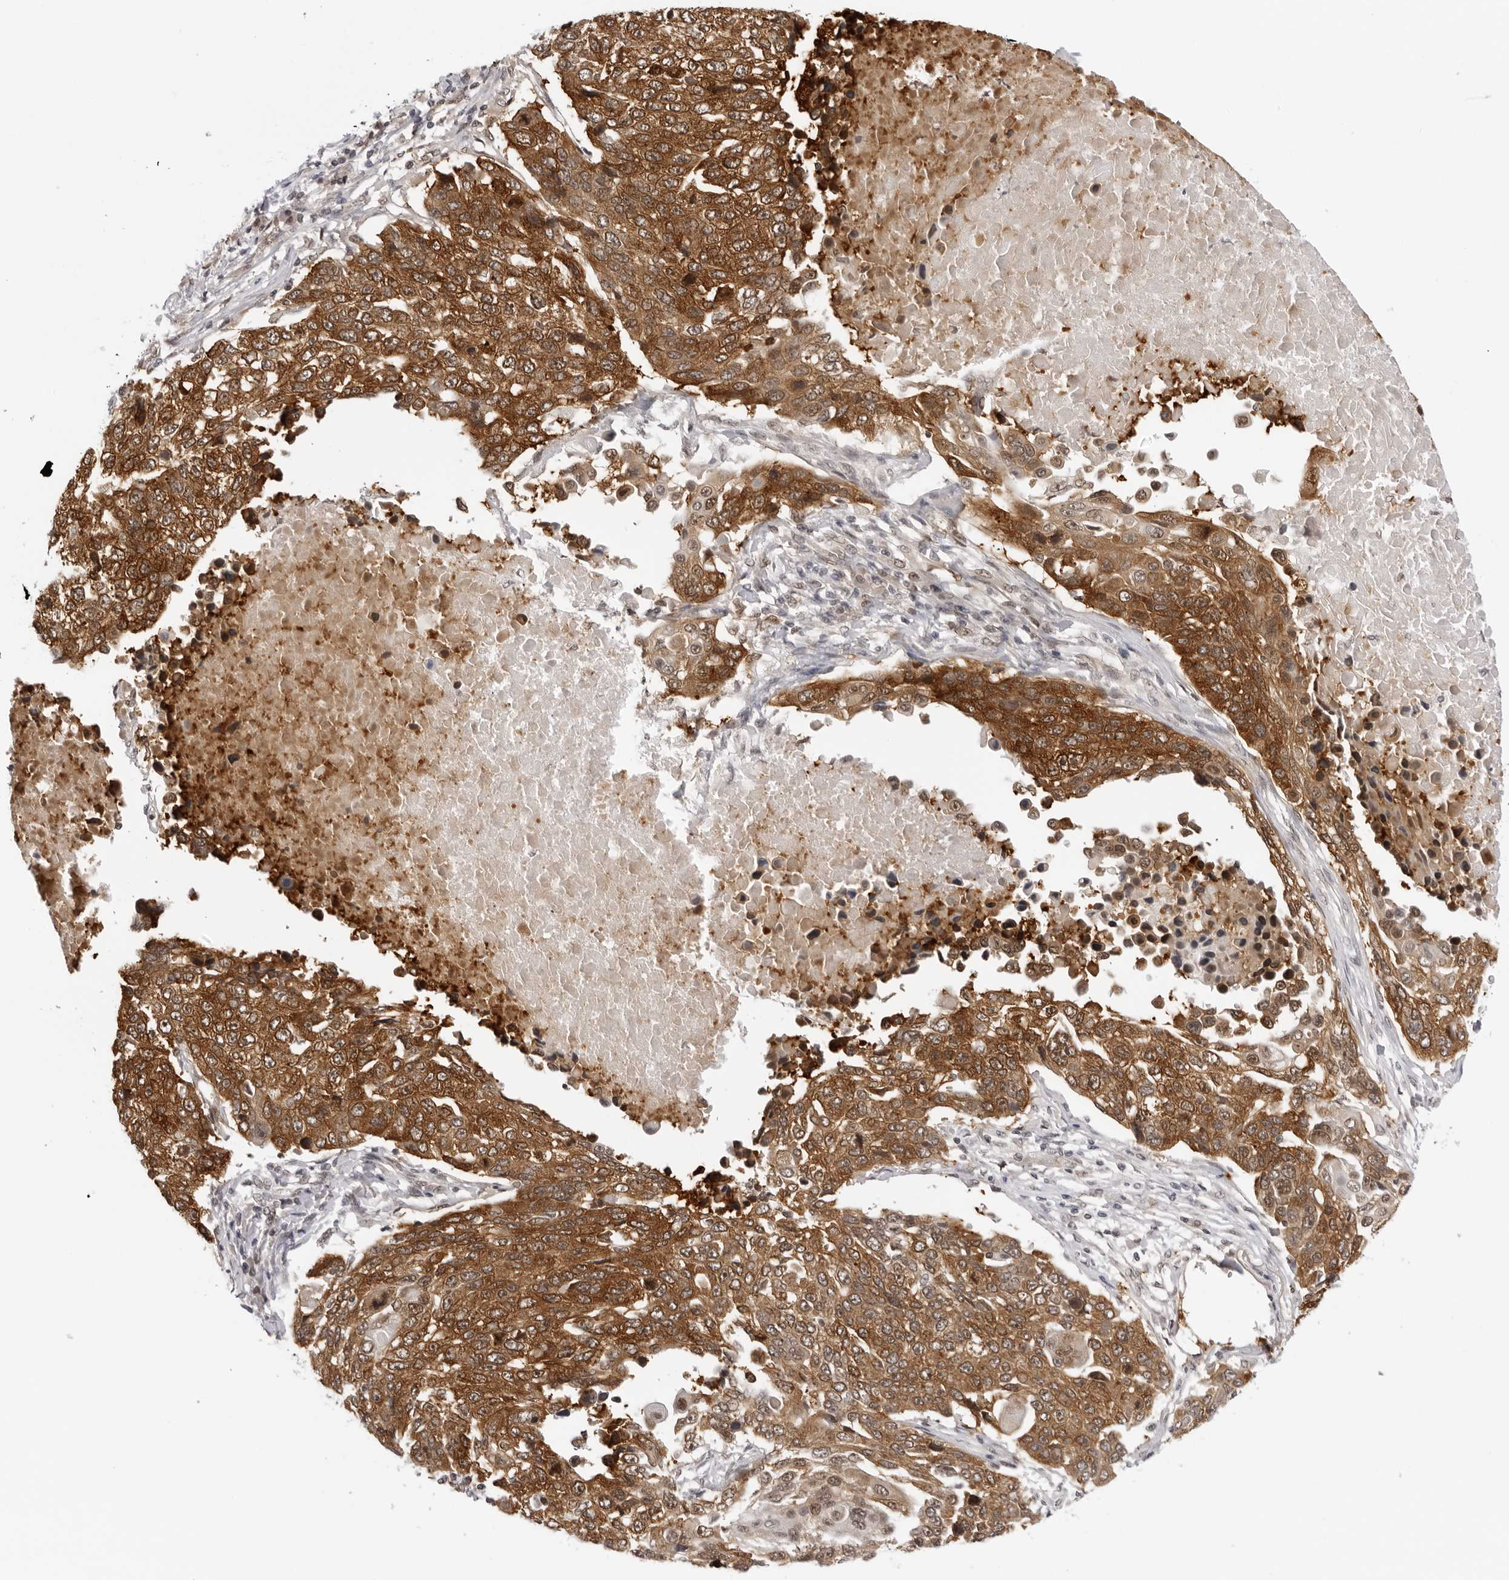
{"staining": {"intensity": "moderate", "quantity": ">75%", "location": "cytoplasmic/membranous"}, "tissue": "lung cancer", "cell_type": "Tumor cells", "image_type": "cancer", "snomed": [{"axis": "morphology", "description": "Squamous cell carcinoma, NOS"}, {"axis": "topography", "description": "Lung"}], "caption": "Immunohistochemical staining of lung squamous cell carcinoma reveals medium levels of moderate cytoplasmic/membranous staining in about >75% of tumor cells.", "gene": "WDR77", "patient": {"sex": "male", "age": 66}}